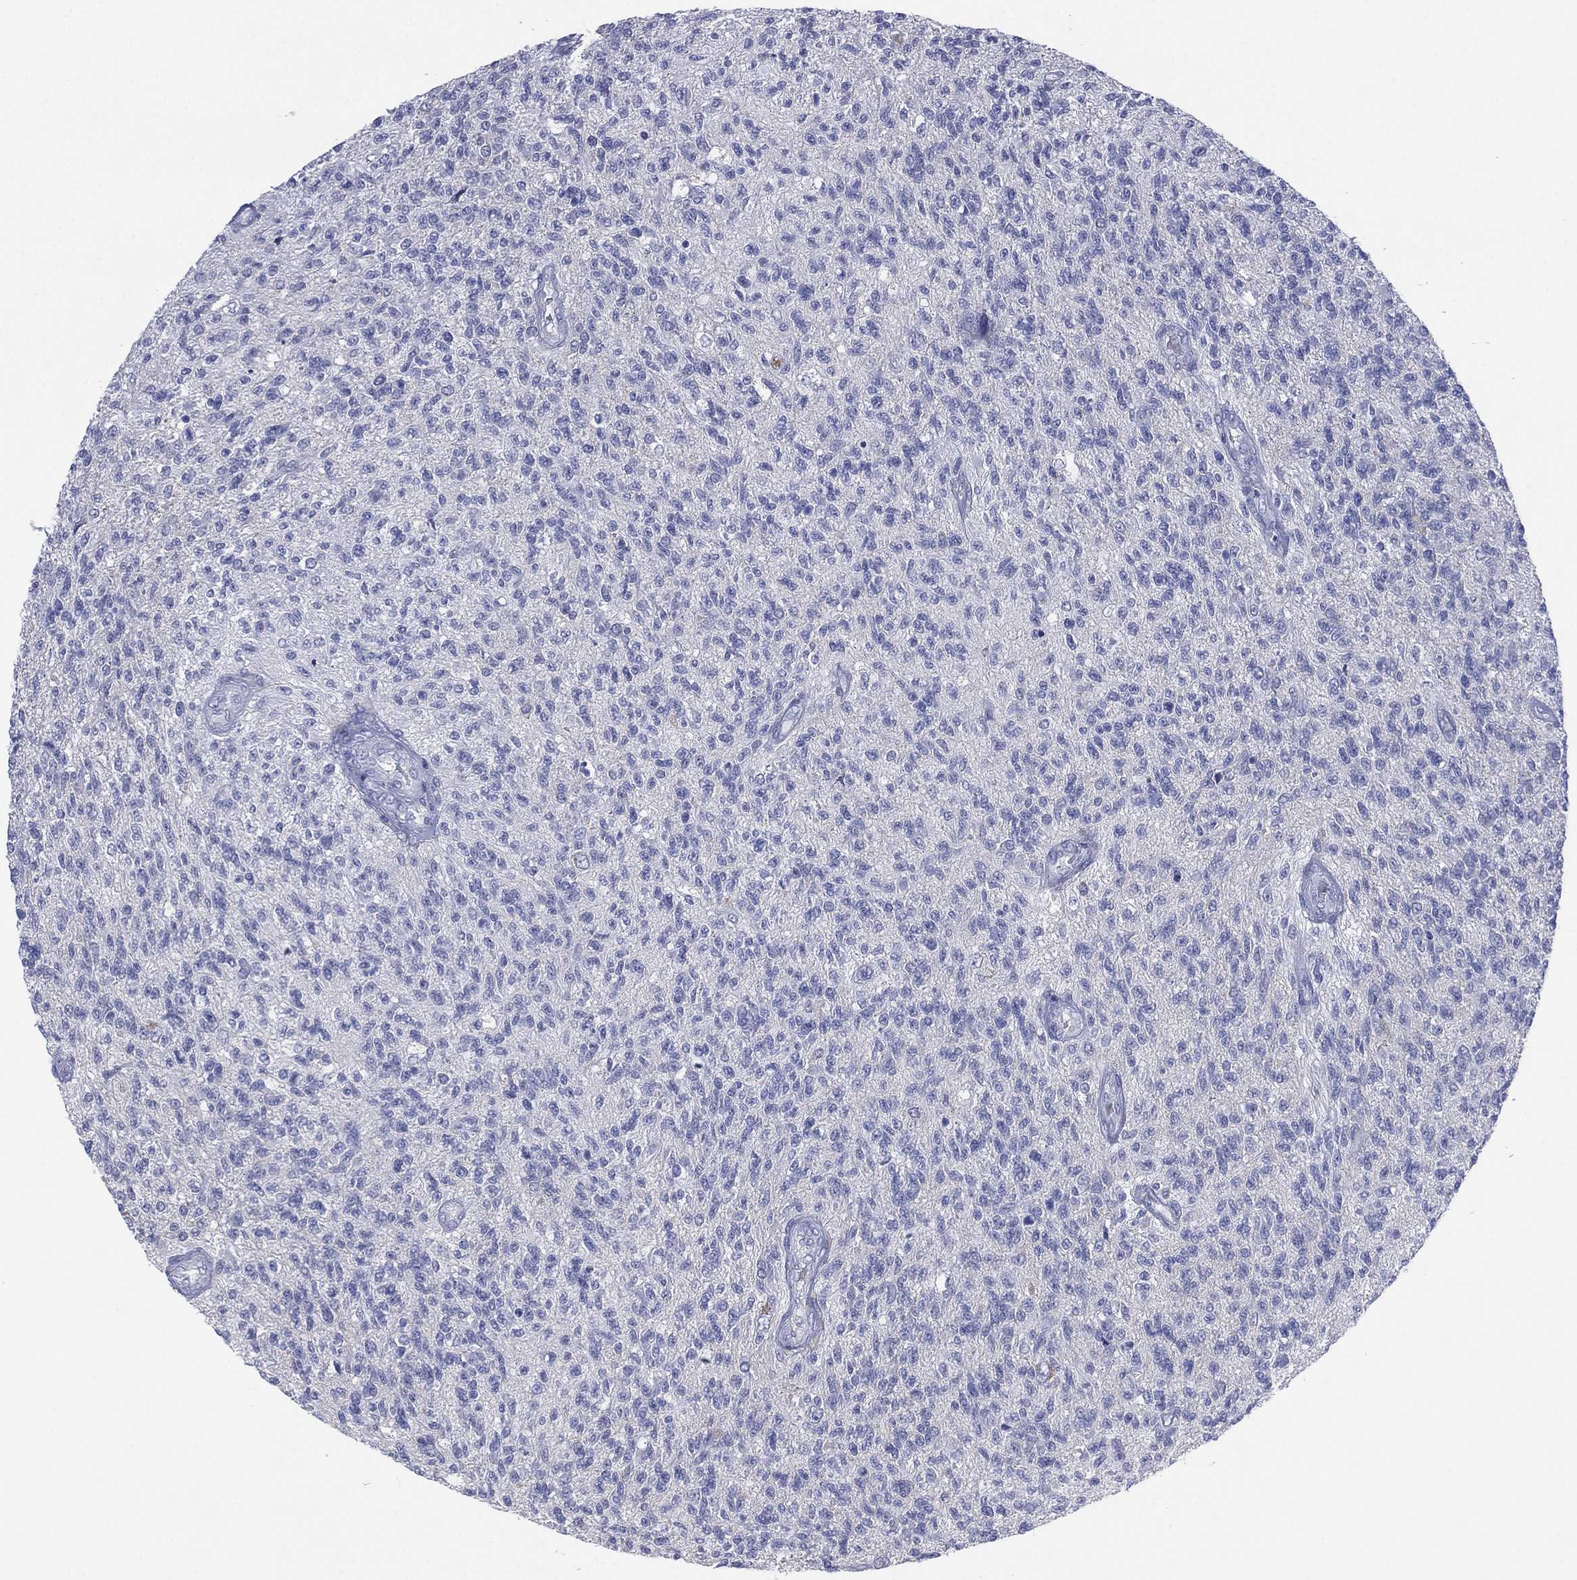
{"staining": {"intensity": "negative", "quantity": "none", "location": "none"}, "tissue": "glioma", "cell_type": "Tumor cells", "image_type": "cancer", "snomed": [{"axis": "morphology", "description": "Glioma, malignant, High grade"}, {"axis": "topography", "description": "Brain"}], "caption": "Immunohistochemistry (IHC) photomicrograph of high-grade glioma (malignant) stained for a protein (brown), which displays no staining in tumor cells. Brightfield microscopy of immunohistochemistry stained with DAB (brown) and hematoxylin (blue), captured at high magnification.", "gene": "CYP2D6", "patient": {"sex": "male", "age": 56}}